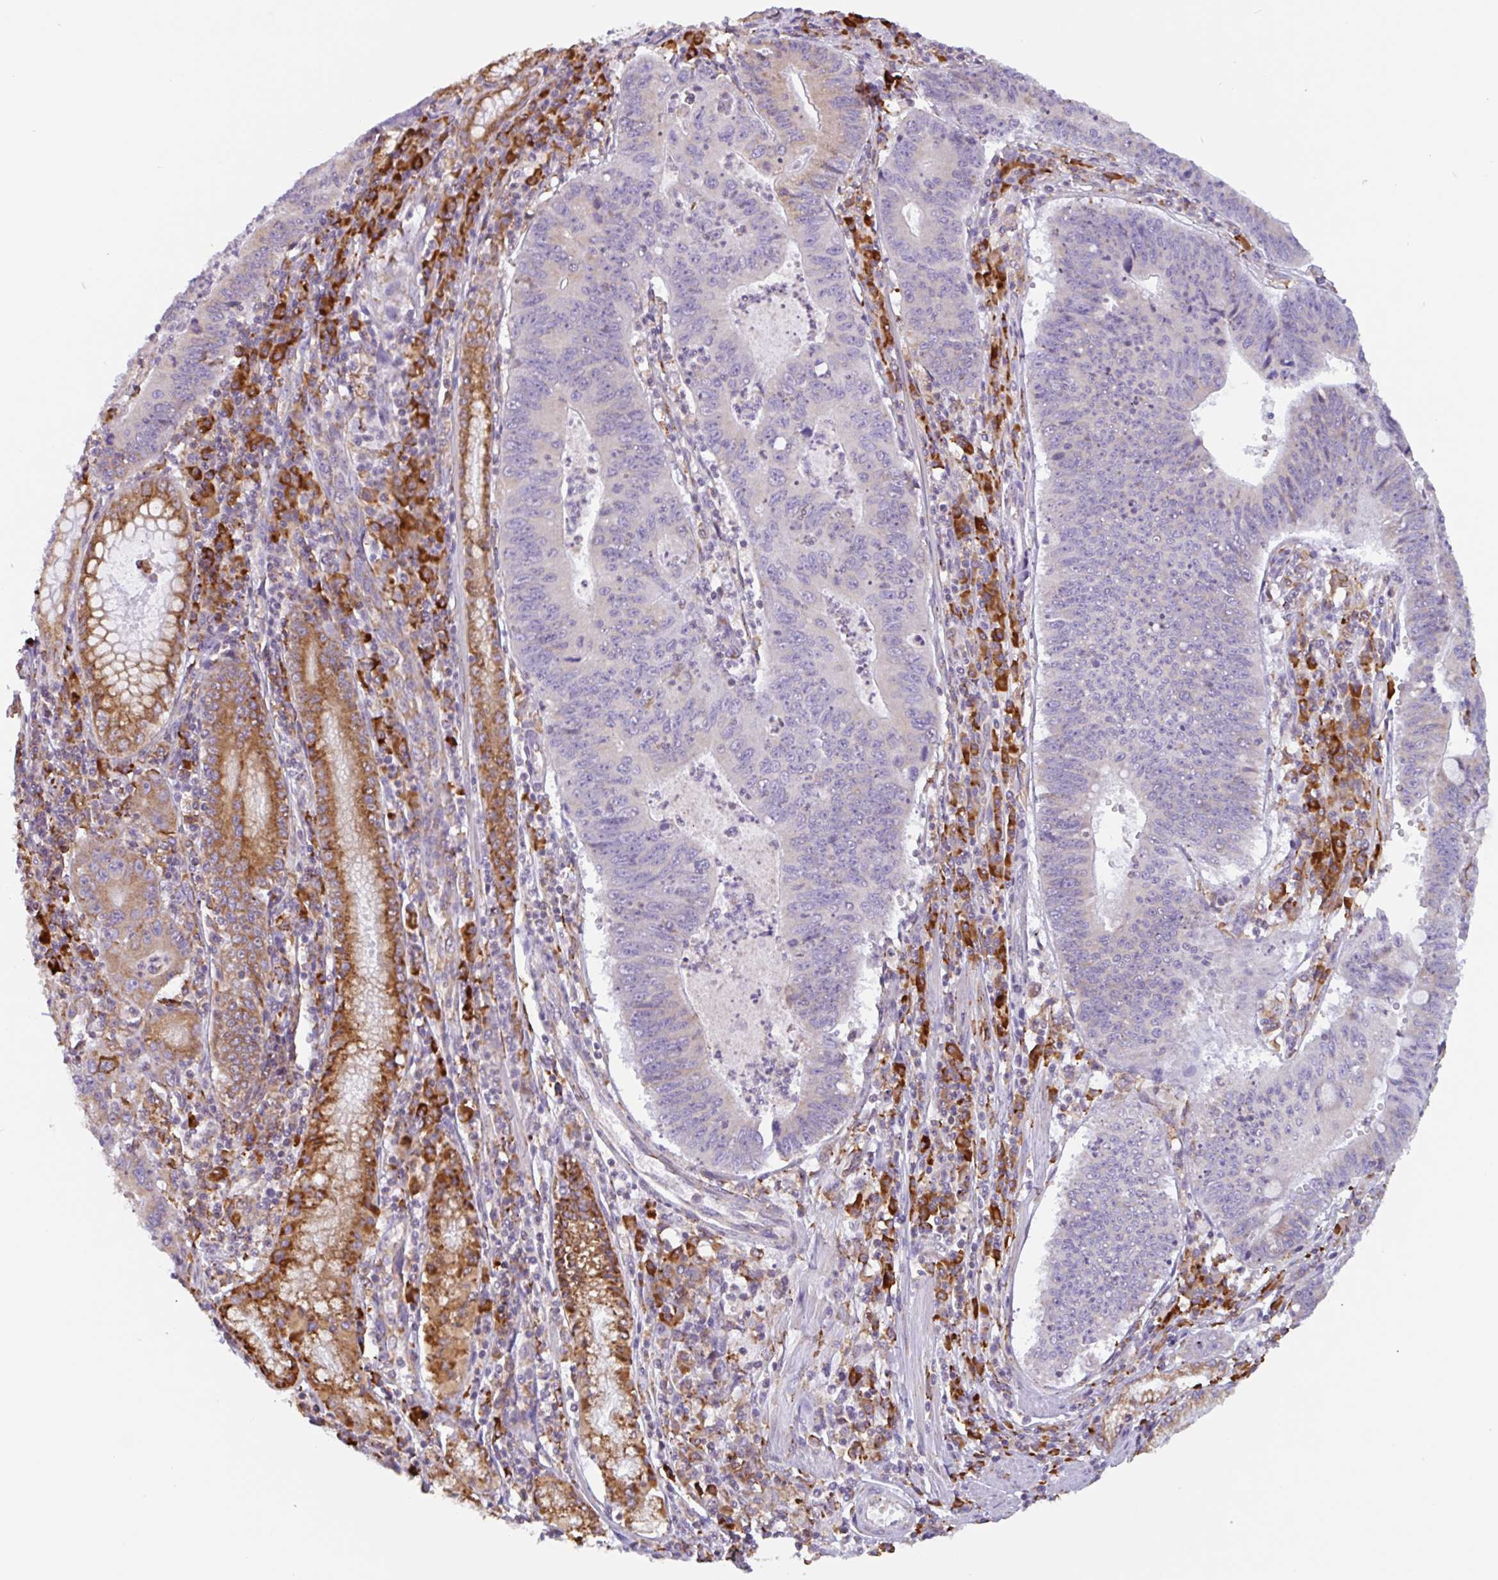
{"staining": {"intensity": "negative", "quantity": "none", "location": "none"}, "tissue": "stomach cancer", "cell_type": "Tumor cells", "image_type": "cancer", "snomed": [{"axis": "morphology", "description": "Adenocarcinoma, NOS"}, {"axis": "topography", "description": "Stomach"}], "caption": "Immunohistochemistry of human adenocarcinoma (stomach) reveals no staining in tumor cells.", "gene": "DOK4", "patient": {"sex": "male", "age": 59}}